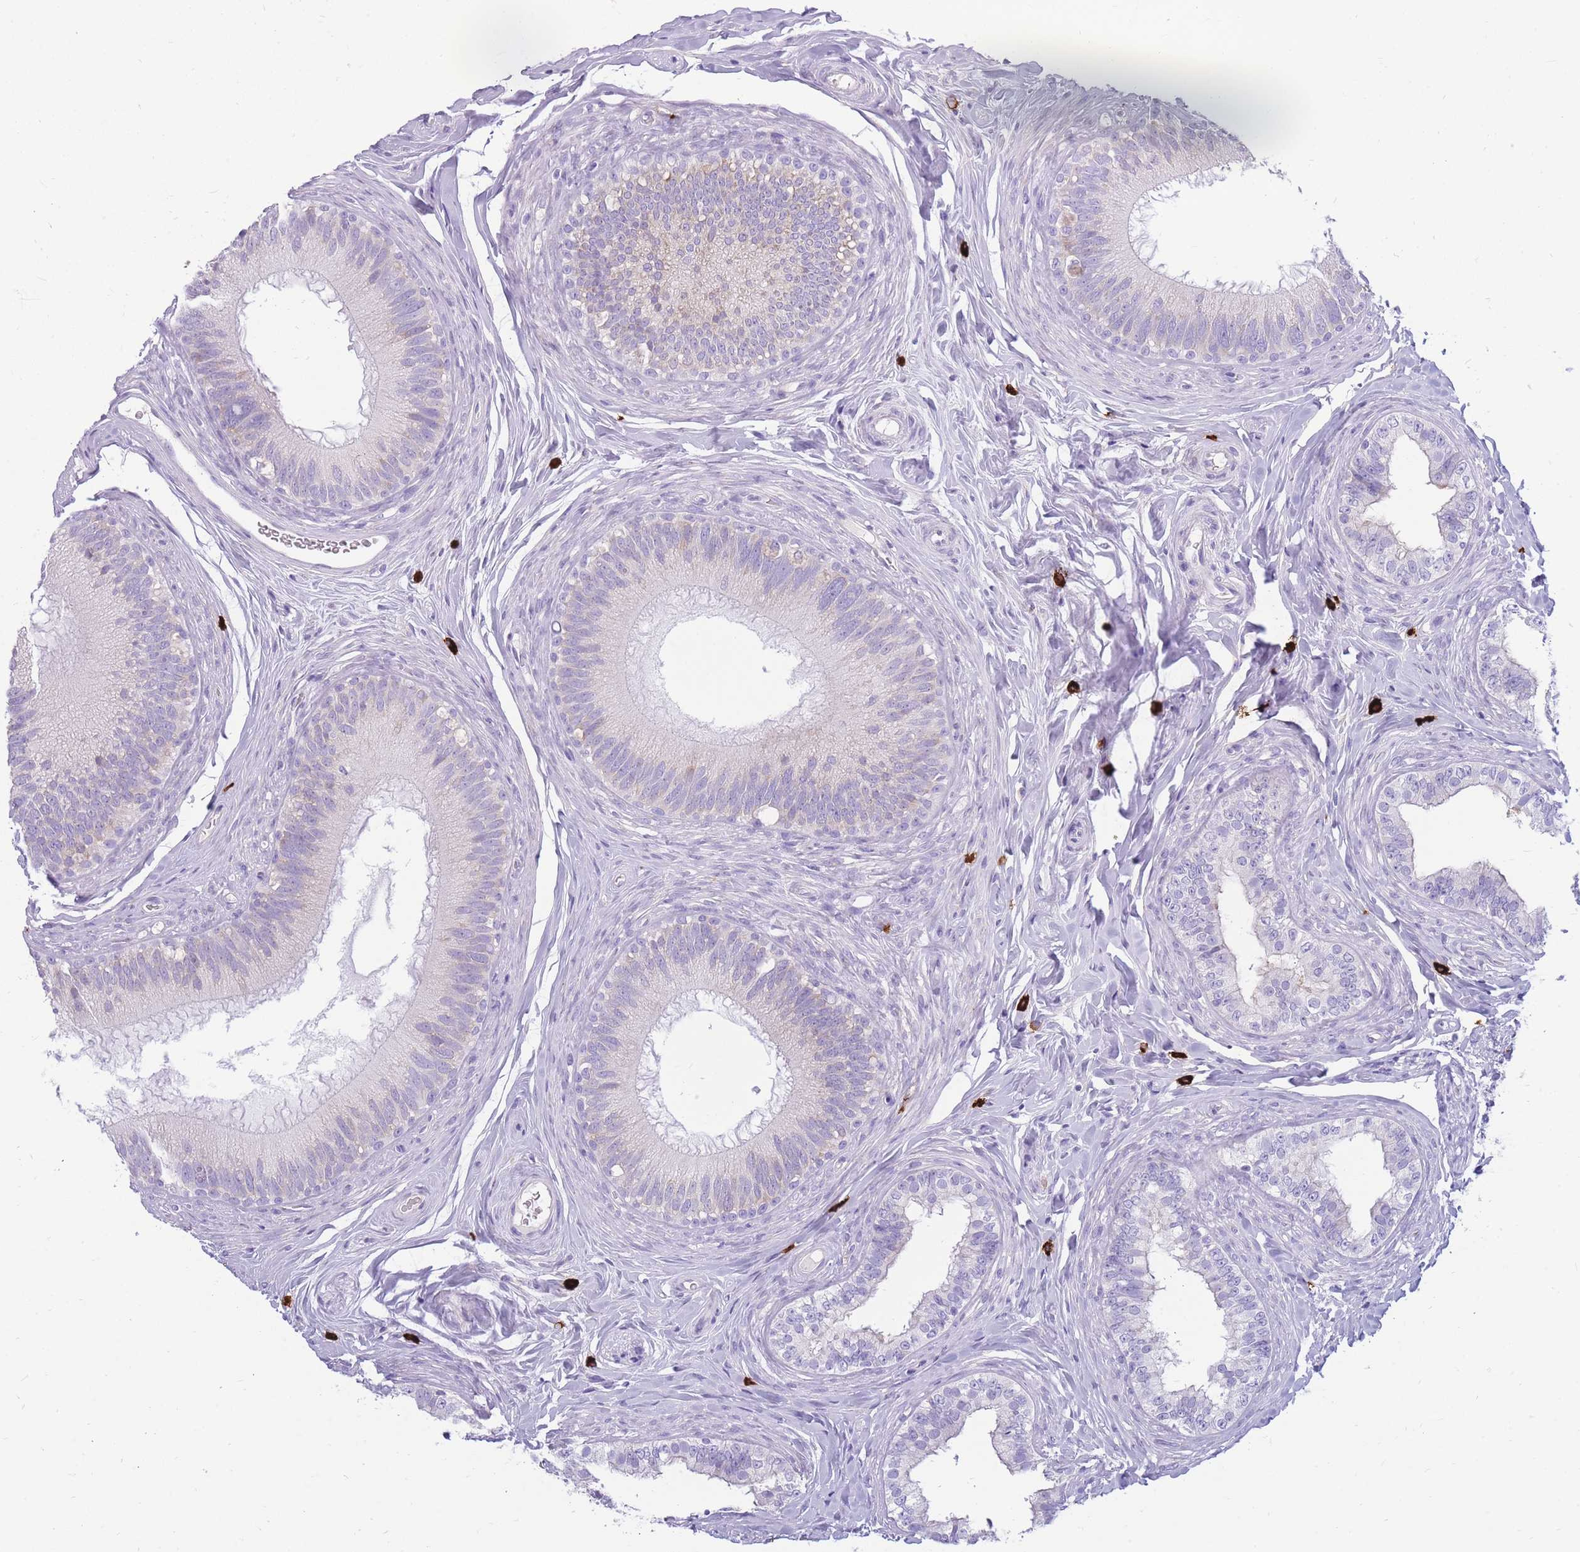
{"staining": {"intensity": "moderate", "quantity": "<25%", "location": "cytoplasmic/membranous"}, "tissue": "epididymis", "cell_type": "Glandular cells", "image_type": "normal", "snomed": [{"axis": "morphology", "description": "Normal tissue, NOS"}, {"axis": "topography", "description": "Epididymis"}], "caption": "Moderate cytoplasmic/membranous positivity for a protein is identified in approximately <25% of glandular cells of benign epididymis using immunohistochemistry.", "gene": "TPSAB1", "patient": {"sex": "male", "age": 38}}